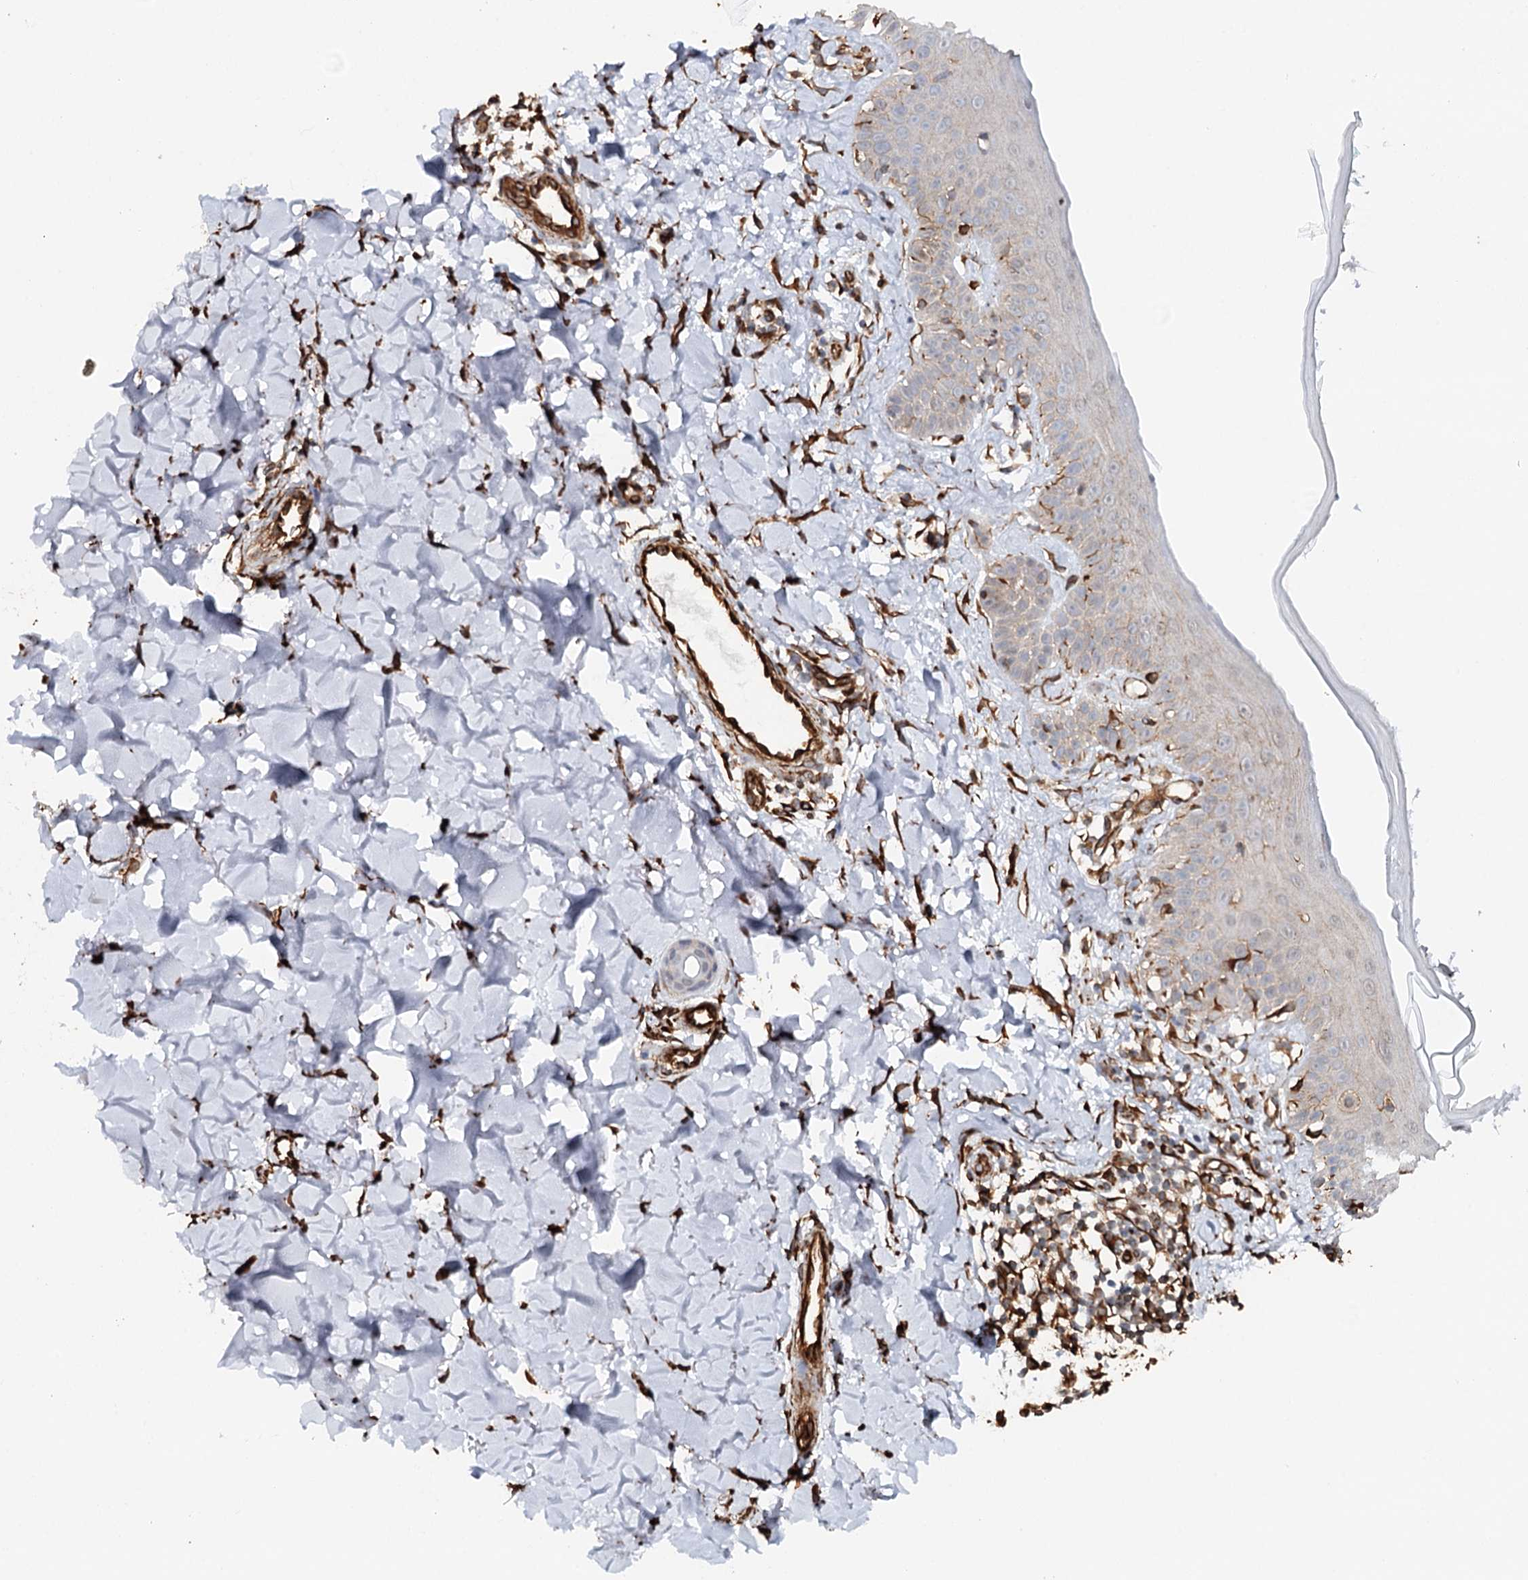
{"staining": {"intensity": "strong", "quantity": ">75%", "location": "cytoplasmic/membranous"}, "tissue": "skin", "cell_type": "Fibroblasts", "image_type": "normal", "snomed": [{"axis": "morphology", "description": "Normal tissue, NOS"}, {"axis": "topography", "description": "Skin"}], "caption": "This histopathology image displays immunohistochemistry staining of benign human skin, with high strong cytoplasmic/membranous staining in approximately >75% of fibroblasts.", "gene": "SYNPO", "patient": {"sex": "male", "age": 52}}